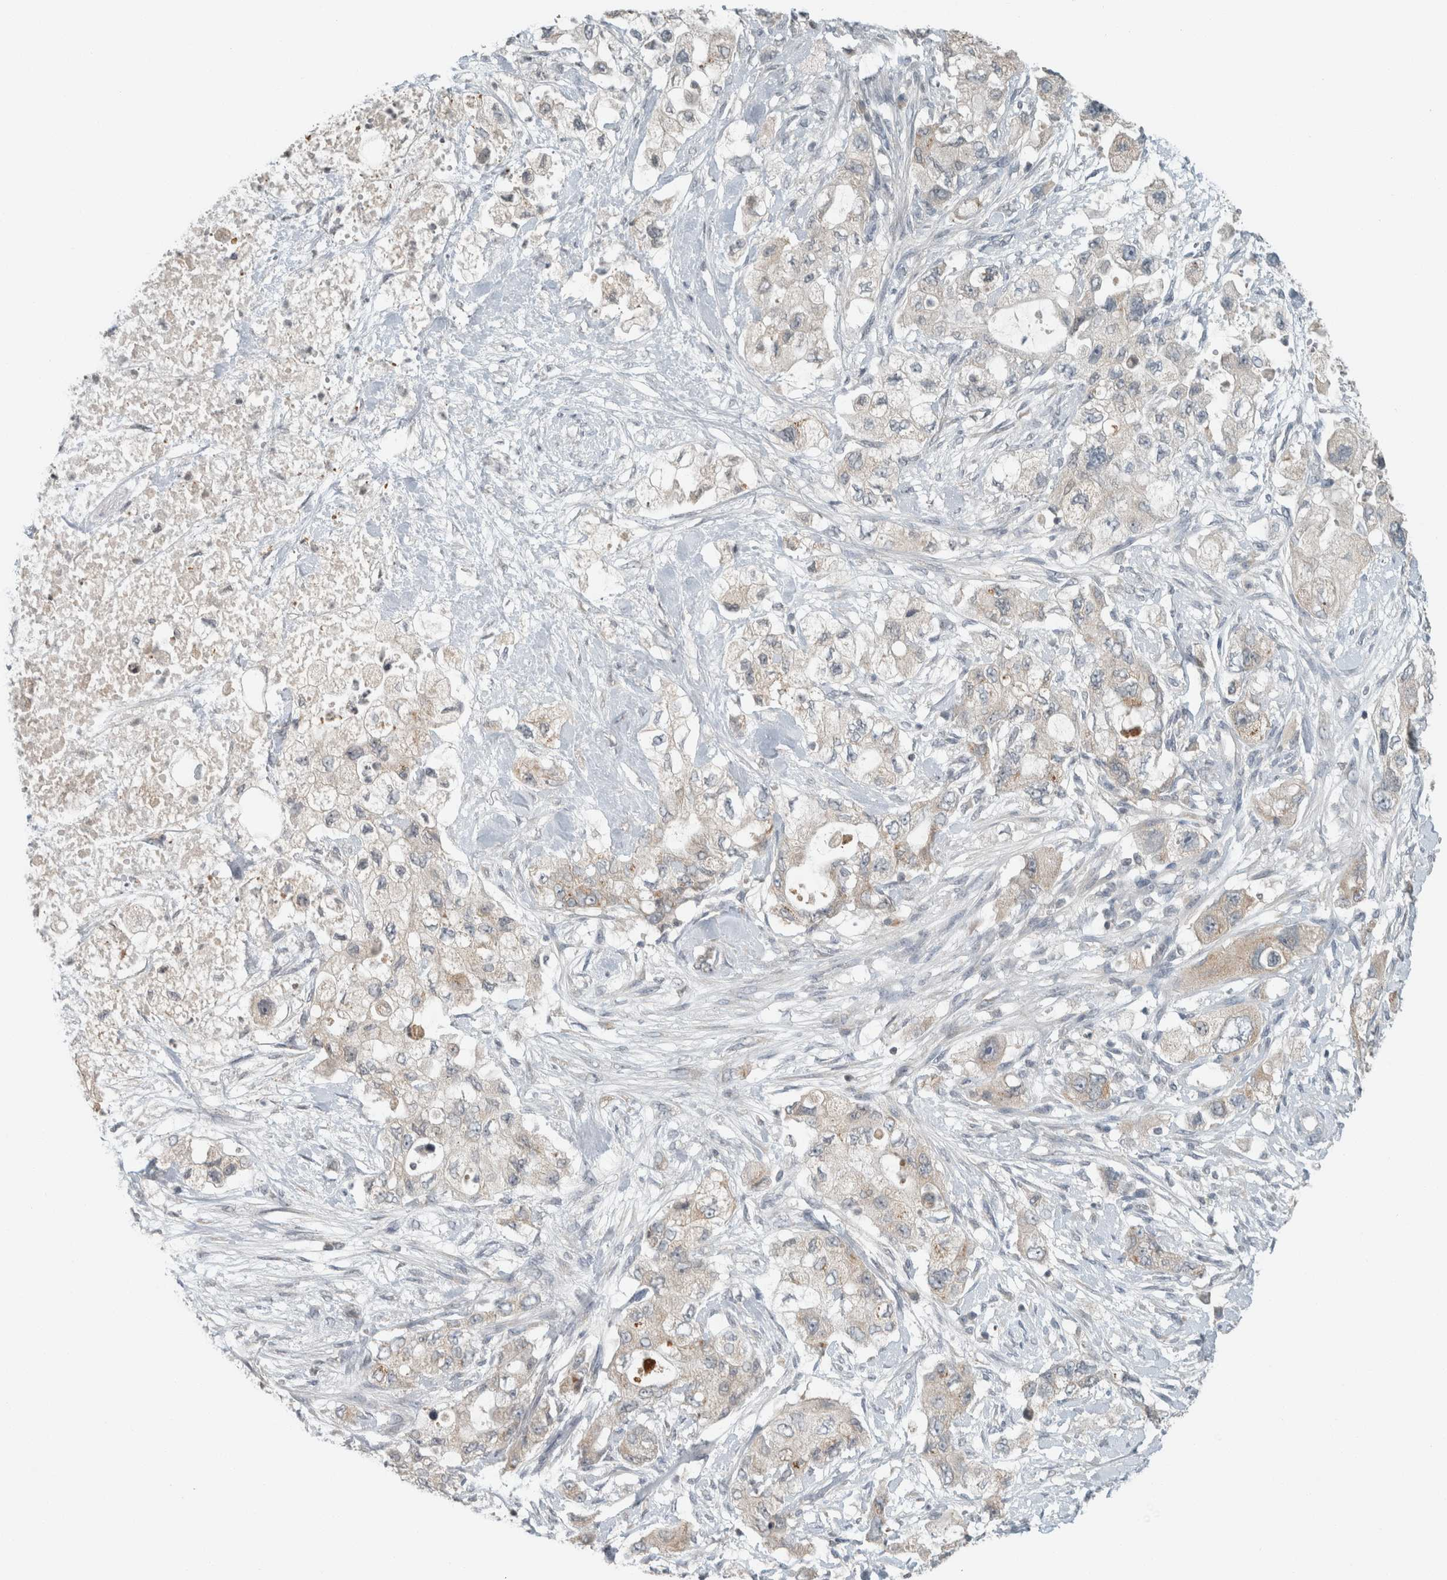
{"staining": {"intensity": "weak", "quantity": "25%-75%", "location": "cytoplasmic/membranous"}, "tissue": "pancreatic cancer", "cell_type": "Tumor cells", "image_type": "cancer", "snomed": [{"axis": "morphology", "description": "Adenocarcinoma, NOS"}, {"axis": "topography", "description": "Pancreas"}], "caption": "Protein positivity by immunohistochemistry (IHC) reveals weak cytoplasmic/membranous positivity in about 25%-75% of tumor cells in pancreatic cancer.", "gene": "TRIT1", "patient": {"sex": "female", "age": 73}}